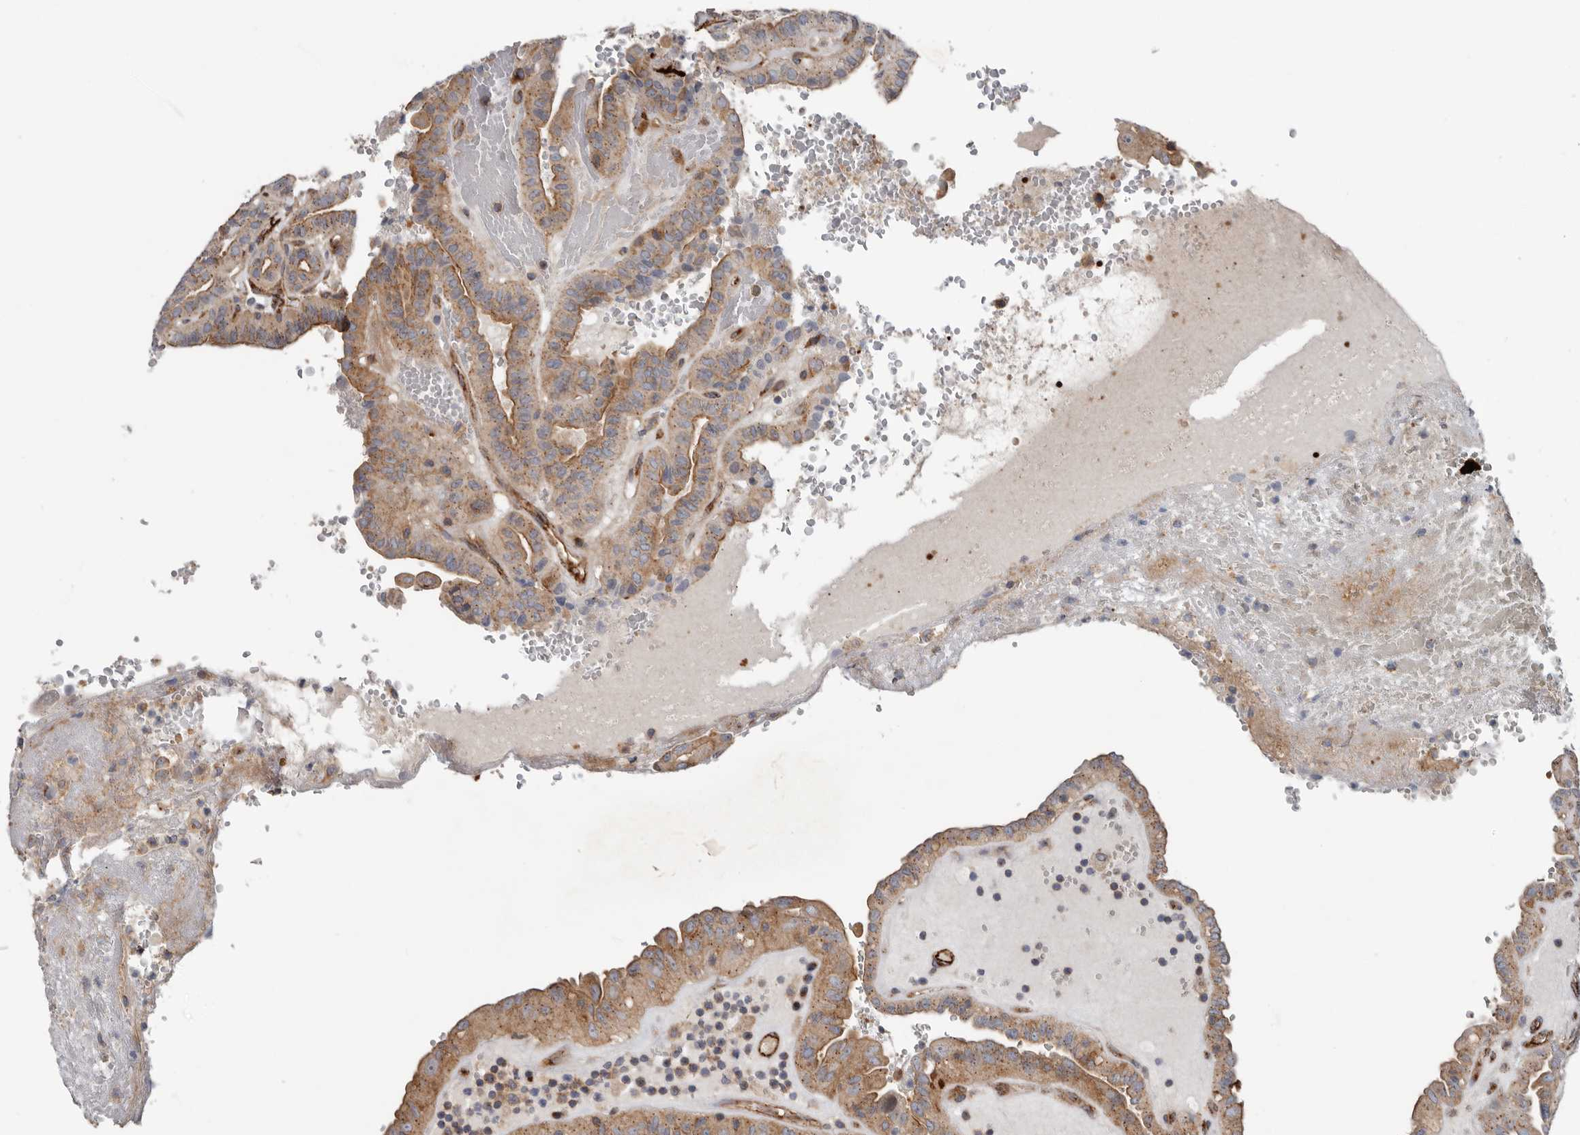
{"staining": {"intensity": "moderate", "quantity": ">75%", "location": "cytoplasmic/membranous"}, "tissue": "thyroid cancer", "cell_type": "Tumor cells", "image_type": "cancer", "snomed": [{"axis": "morphology", "description": "Papillary adenocarcinoma, NOS"}, {"axis": "topography", "description": "Thyroid gland"}], "caption": "A brown stain labels moderate cytoplasmic/membranous positivity of a protein in human thyroid cancer tumor cells. (Stains: DAB (3,3'-diaminobenzidine) in brown, nuclei in blue, Microscopy: brightfield microscopy at high magnification).", "gene": "LUZP1", "patient": {"sex": "male", "age": 77}}